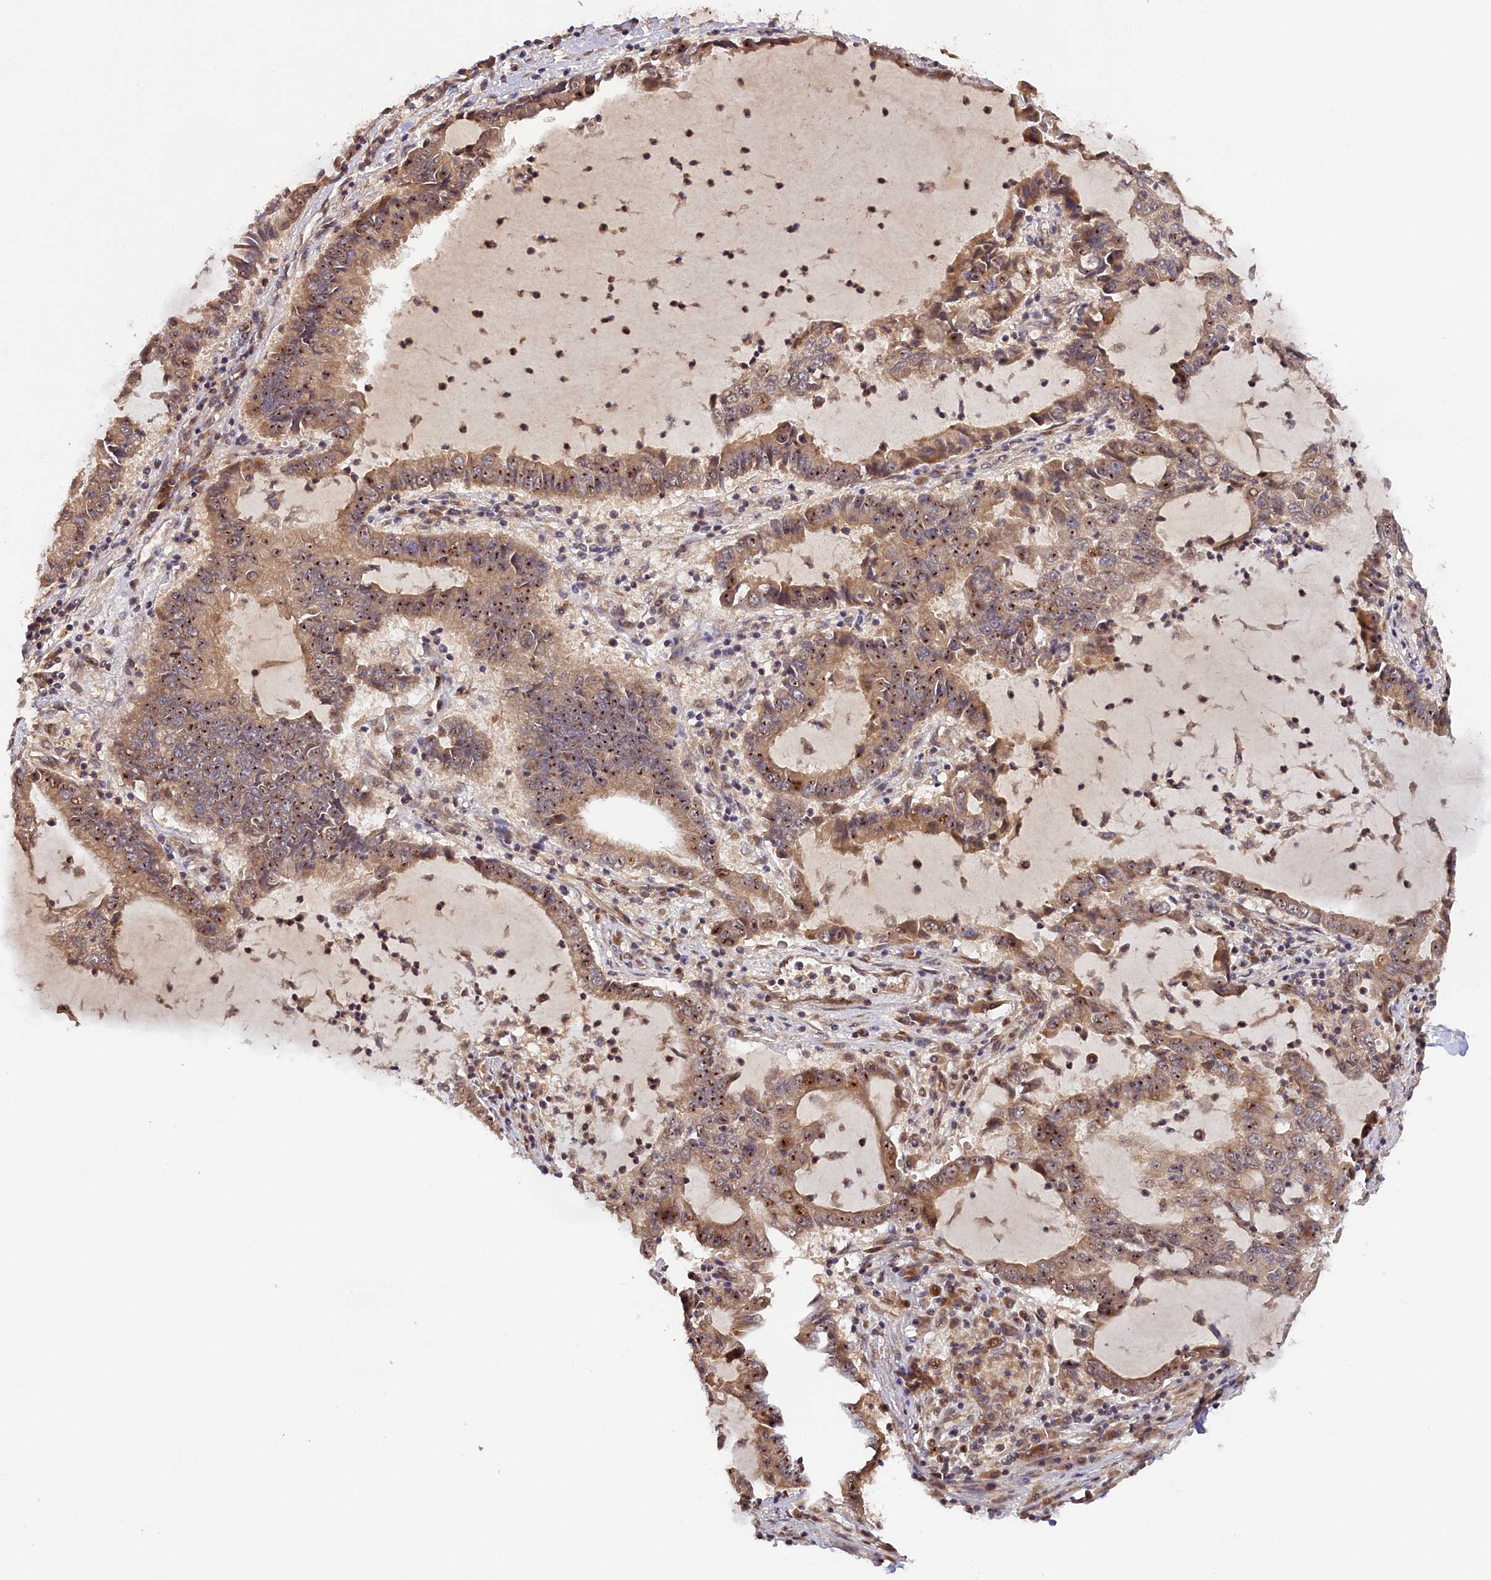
{"staining": {"intensity": "moderate", "quantity": "25%-75%", "location": "cytoplasmic/membranous,nuclear"}, "tissue": "lung cancer", "cell_type": "Tumor cells", "image_type": "cancer", "snomed": [{"axis": "morphology", "description": "Adenocarcinoma, NOS"}, {"axis": "topography", "description": "Lung"}], "caption": "Brown immunohistochemical staining in human lung cancer shows moderate cytoplasmic/membranous and nuclear expression in approximately 25%-75% of tumor cells.", "gene": "ANKRD24", "patient": {"sex": "female", "age": 51}}